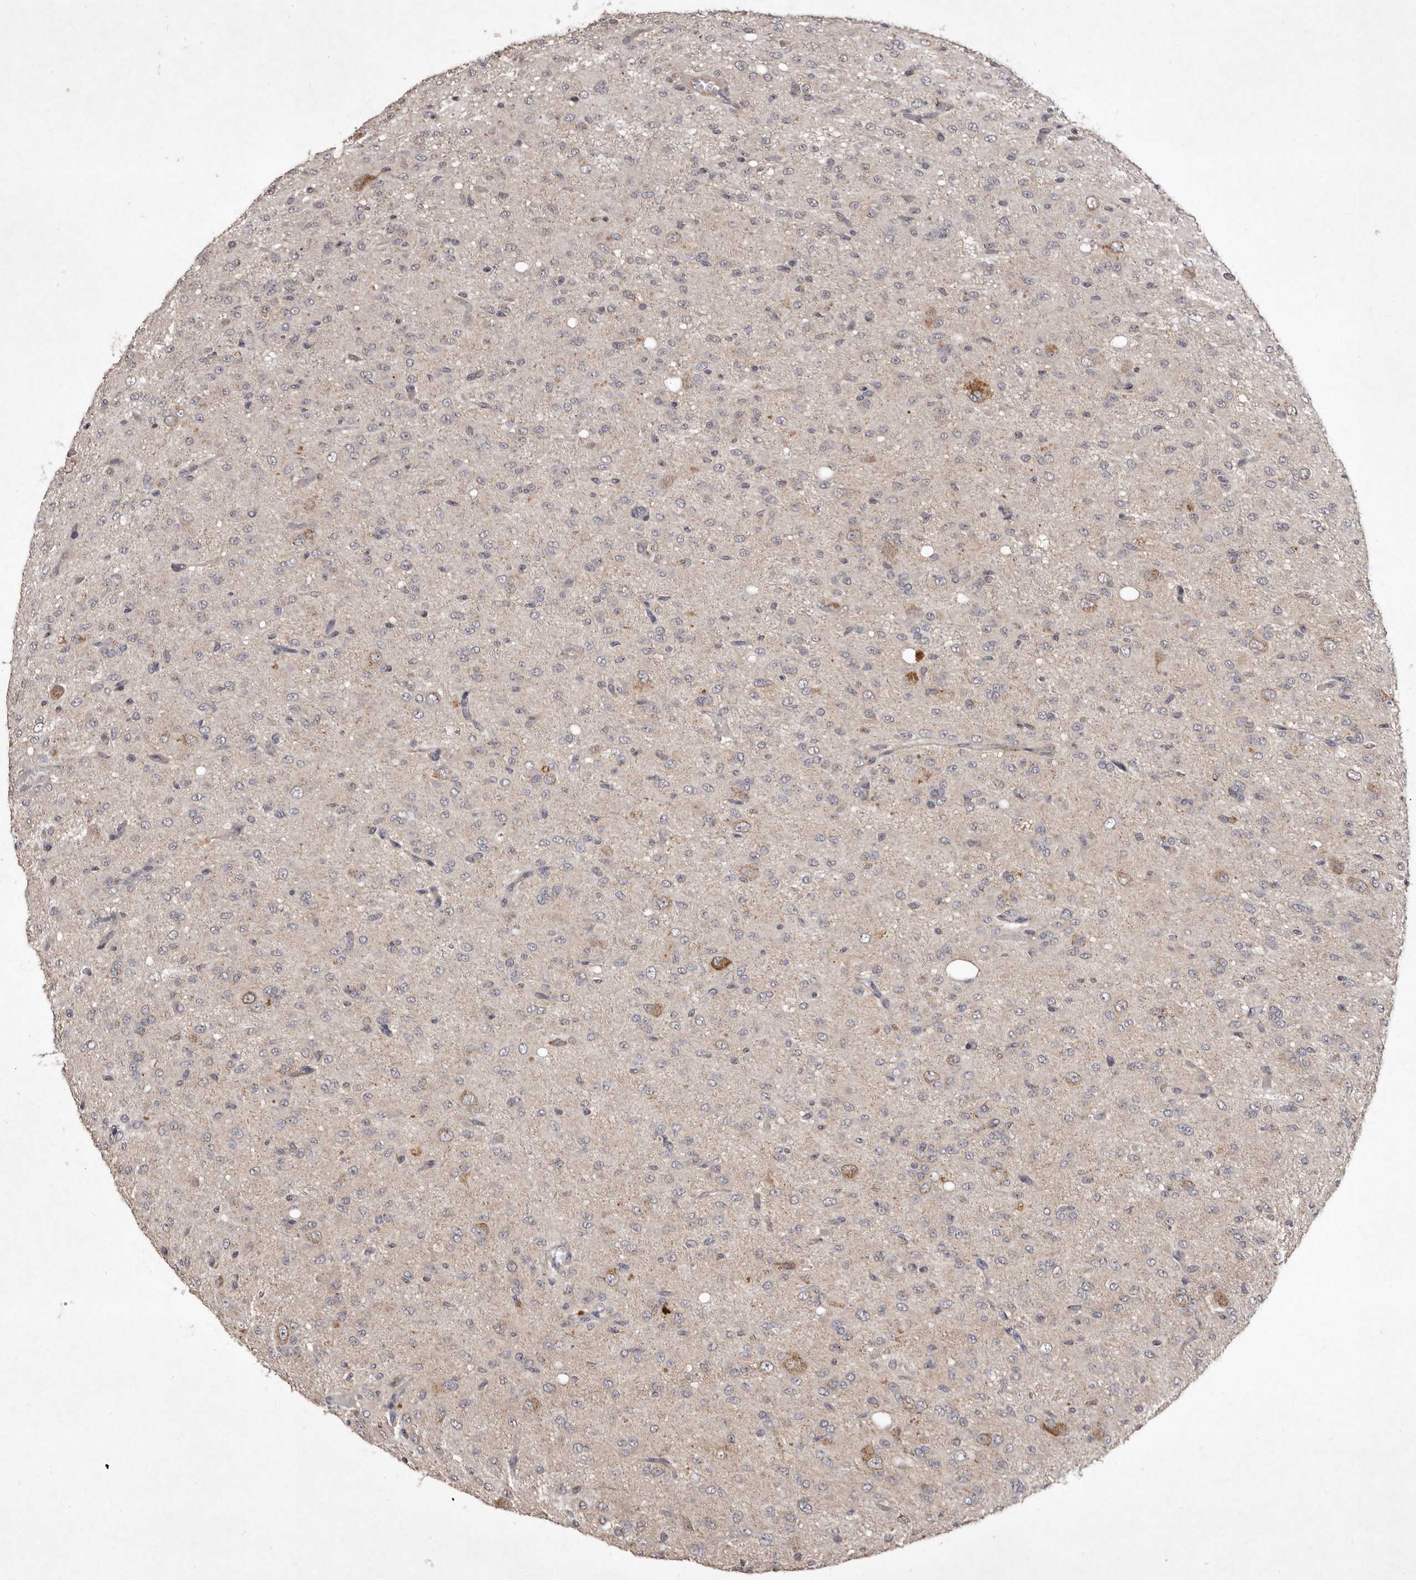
{"staining": {"intensity": "negative", "quantity": "none", "location": "none"}, "tissue": "glioma", "cell_type": "Tumor cells", "image_type": "cancer", "snomed": [{"axis": "morphology", "description": "Glioma, malignant, High grade"}, {"axis": "topography", "description": "Brain"}], "caption": "A histopathology image of human glioma is negative for staining in tumor cells. Nuclei are stained in blue.", "gene": "FLAD1", "patient": {"sex": "female", "age": 59}}